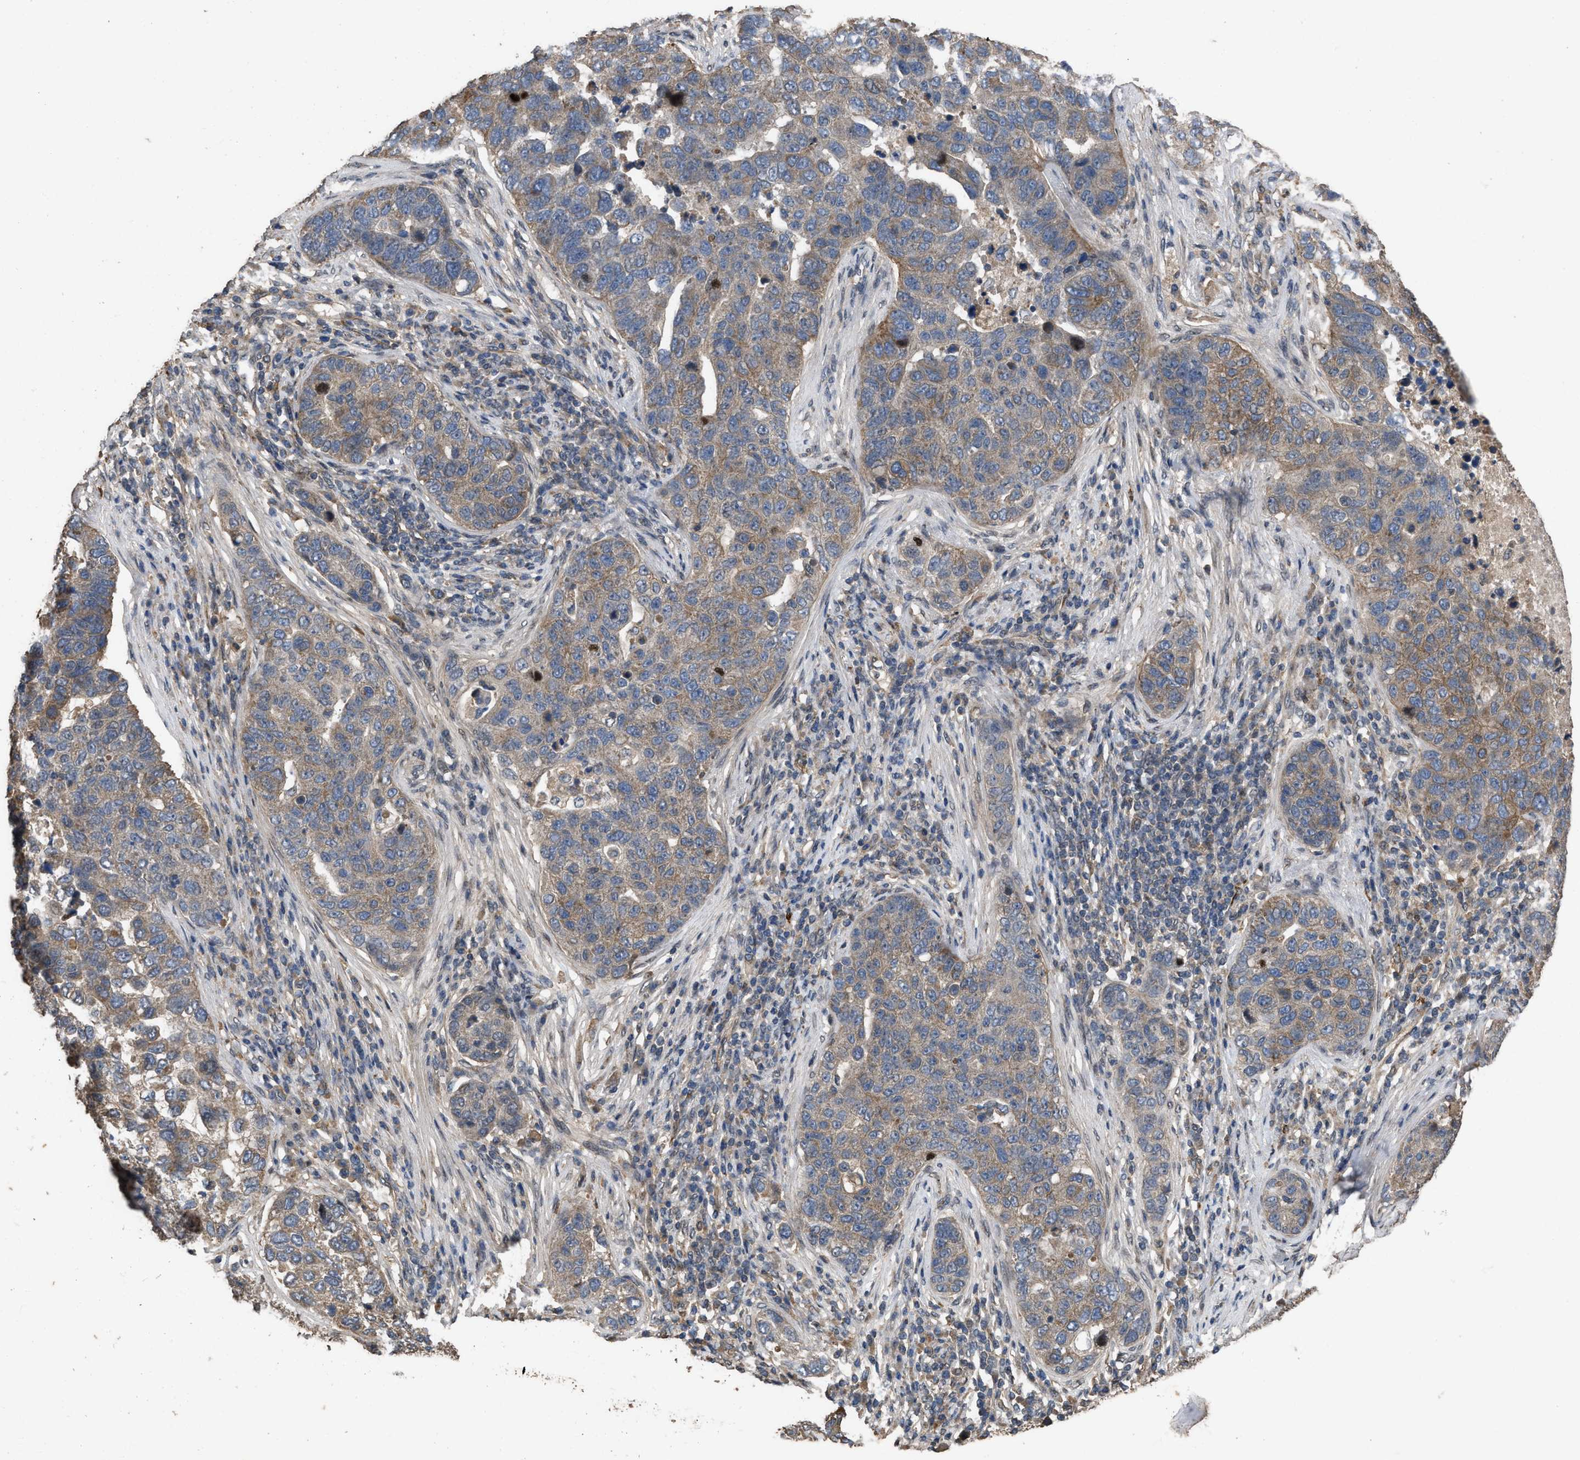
{"staining": {"intensity": "moderate", "quantity": ">75%", "location": "cytoplasmic/membranous"}, "tissue": "pancreatic cancer", "cell_type": "Tumor cells", "image_type": "cancer", "snomed": [{"axis": "morphology", "description": "Adenocarcinoma, NOS"}, {"axis": "topography", "description": "Pancreas"}], "caption": "Brown immunohistochemical staining in pancreatic cancer exhibits moderate cytoplasmic/membranous staining in about >75% of tumor cells.", "gene": "UTRN", "patient": {"sex": "female", "age": 61}}